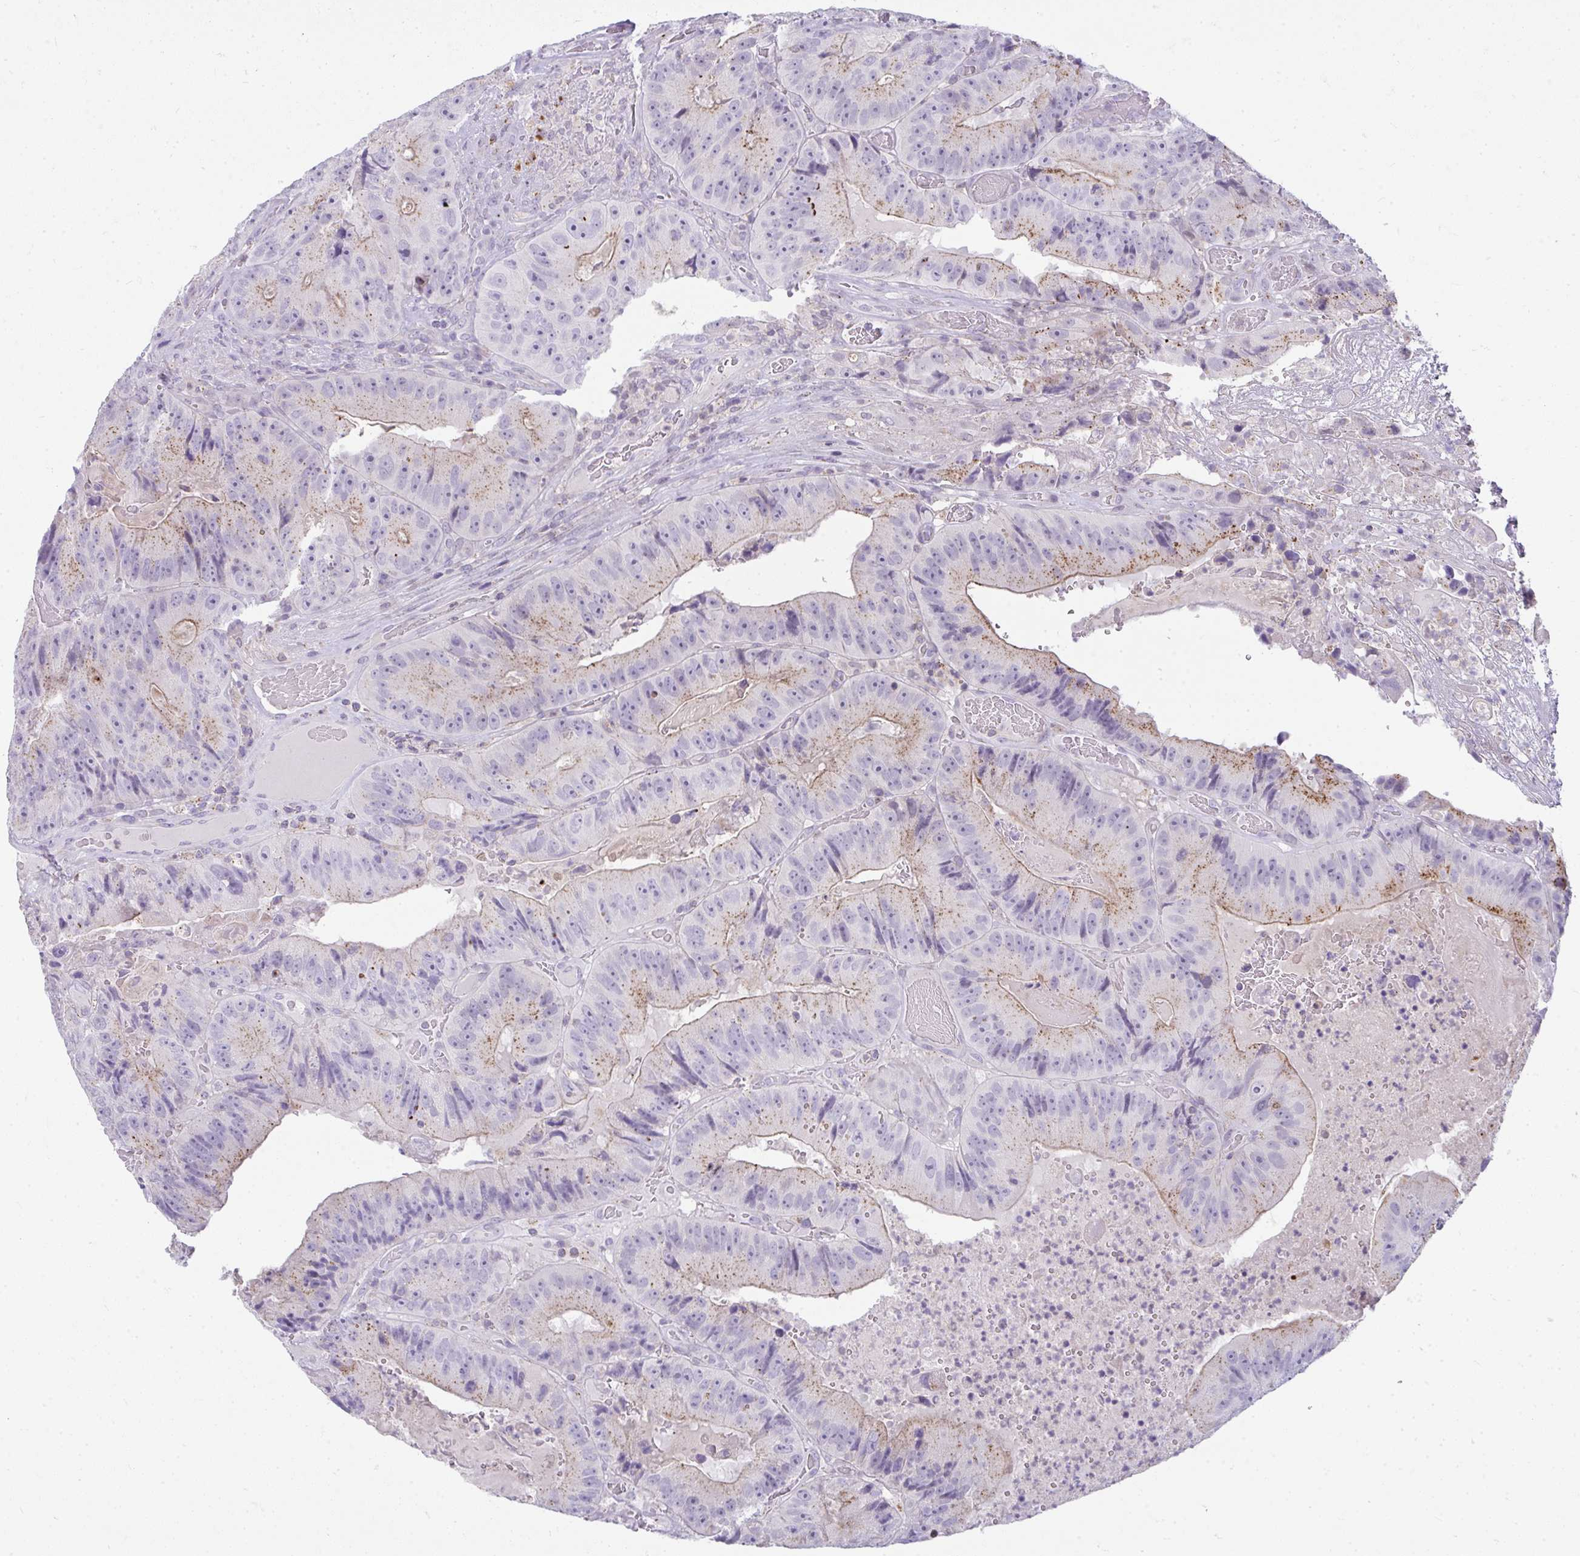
{"staining": {"intensity": "weak", "quantity": "25%-75%", "location": "cytoplasmic/membranous"}, "tissue": "colorectal cancer", "cell_type": "Tumor cells", "image_type": "cancer", "snomed": [{"axis": "morphology", "description": "Adenocarcinoma, NOS"}, {"axis": "topography", "description": "Colon"}], "caption": "An immunohistochemistry image of neoplastic tissue is shown. Protein staining in brown labels weak cytoplasmic/membranous positivity in colorectal cancer (adenocarcinoma) within tumor cells.", "gene": "VPS4B", "patient": {"sex": "female", "age": 86}}